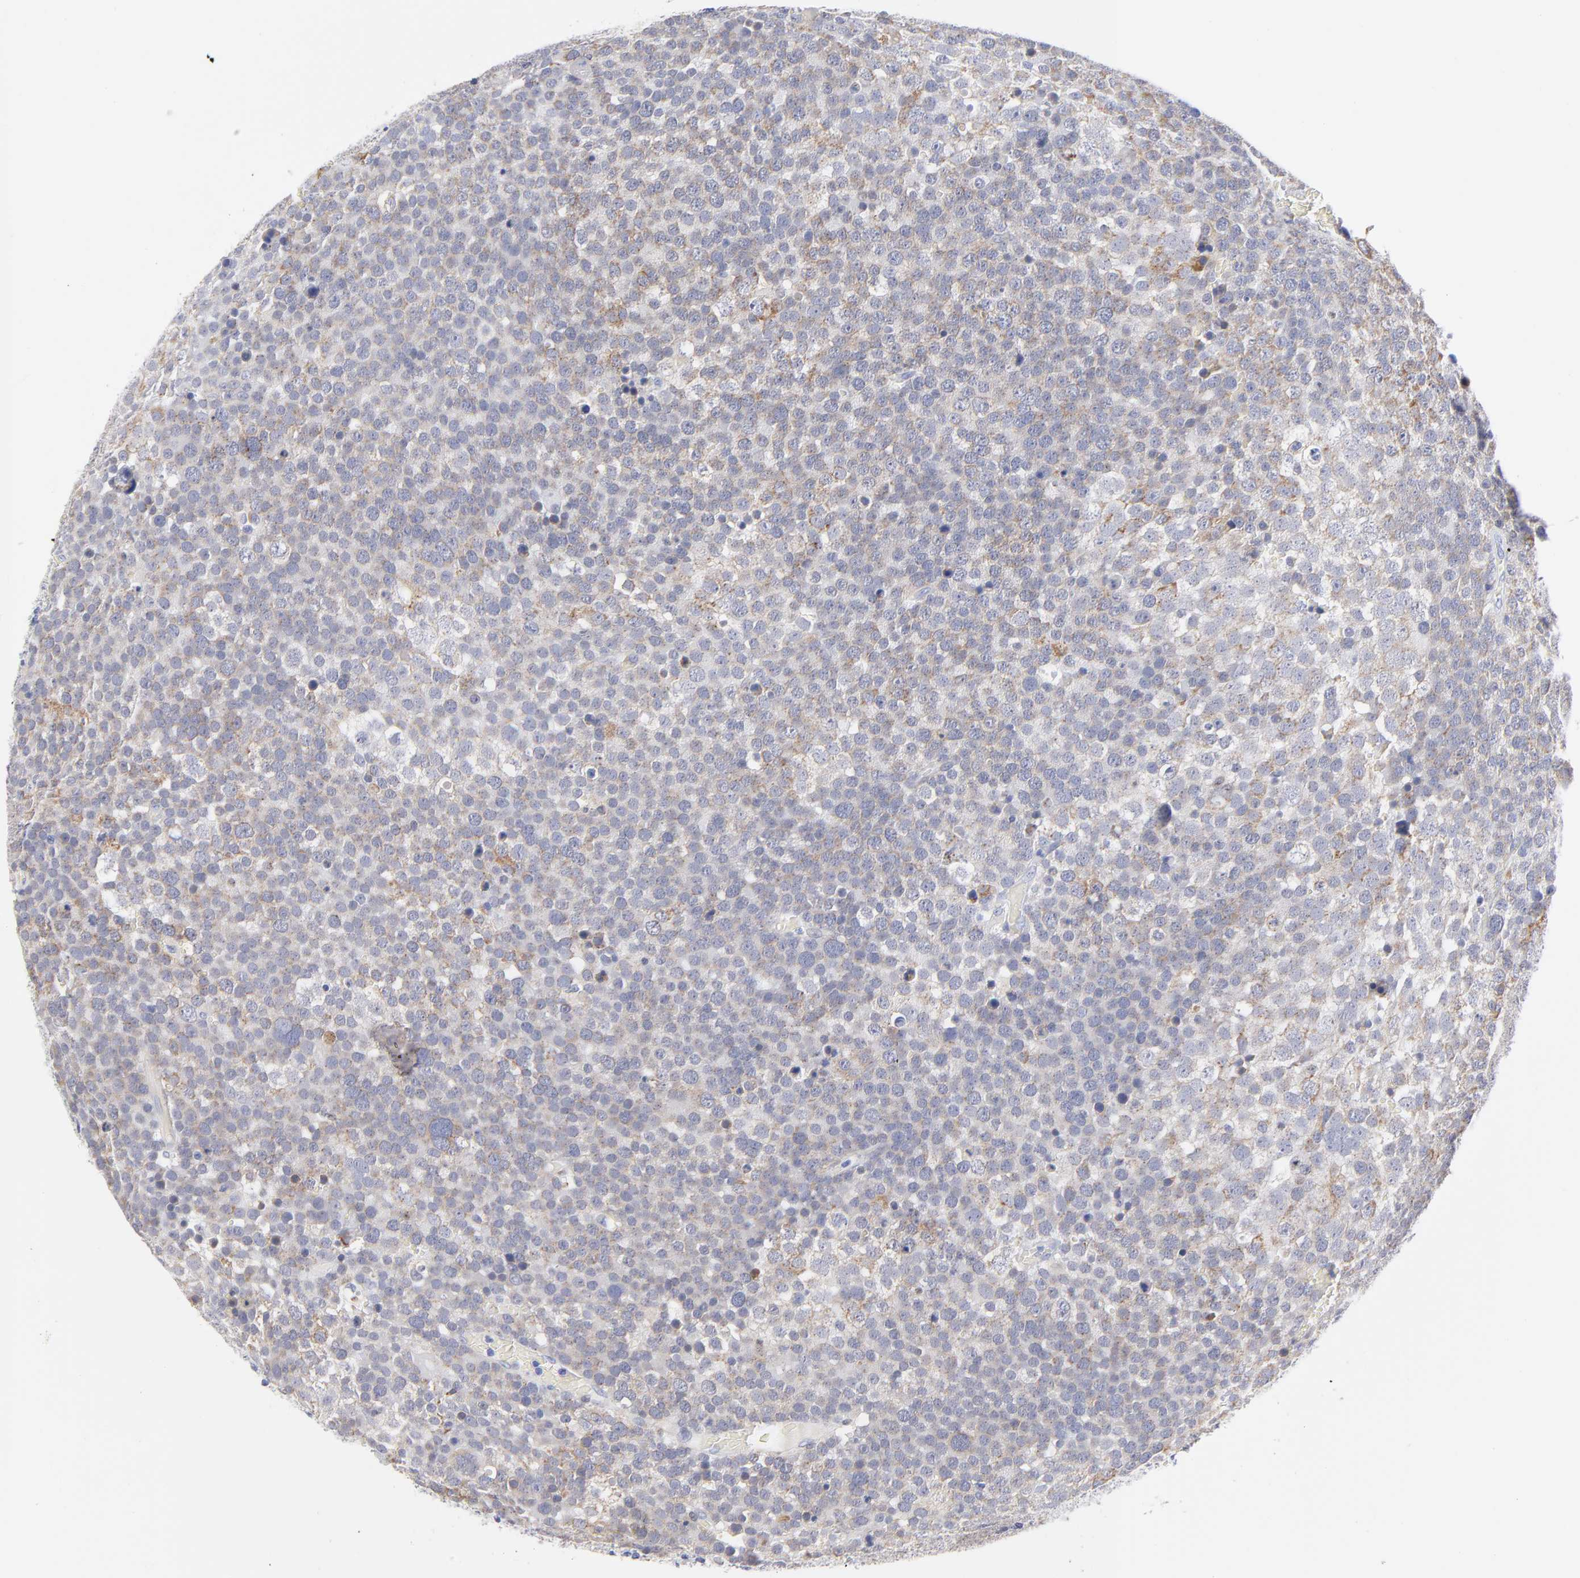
{"staining": {"intensity": "moderate", "quantity": "25%-75%", "location": "cytoplasmic/membranous"}, "tissue": "testis cancer", "cell_type": "Tumor cells", "image_type": "cancer", "snomed": [{"axis": "morphology", "description": "Seminoma, NOS"}, {"axis": "topography", "description": "Testis"}], "caption": "The histopathology image shows staining of testis cancer, revealing moderate cytoplasmic/membranous protein positivity (brown color) within tumor cells.", "gene": "DUSP9", "patient": {"sex": "male", "age": 71}}